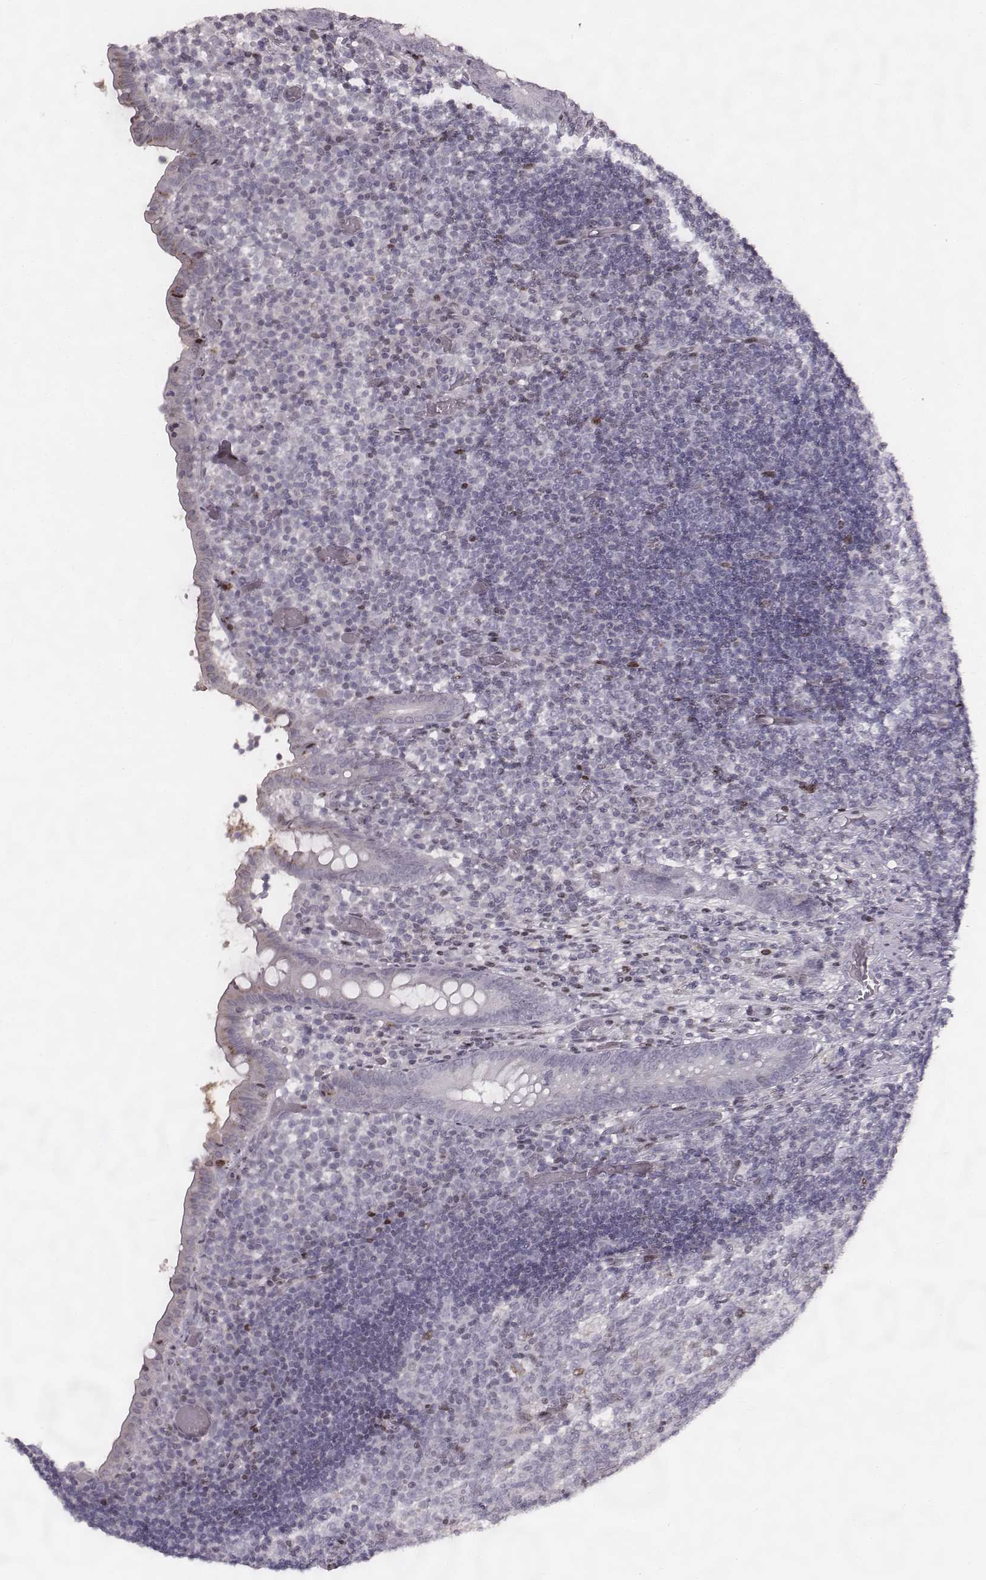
{"staining": {"intensity": "negative", "quantity": "none", "location": "none"}, "tissue": "appendix", "cell_type": "Glandular cells", "image_type": "normal", "snomed": [{"axis": "morphology", "description": "Normal tissue, NOS"}, {"axis": "topography", "description": "Appendix"}], "caption": "Glandular cells show no significant protein staining in benign appendix.", "gene": "NDC1", "patient": {"sex": "female", "age": 32}}